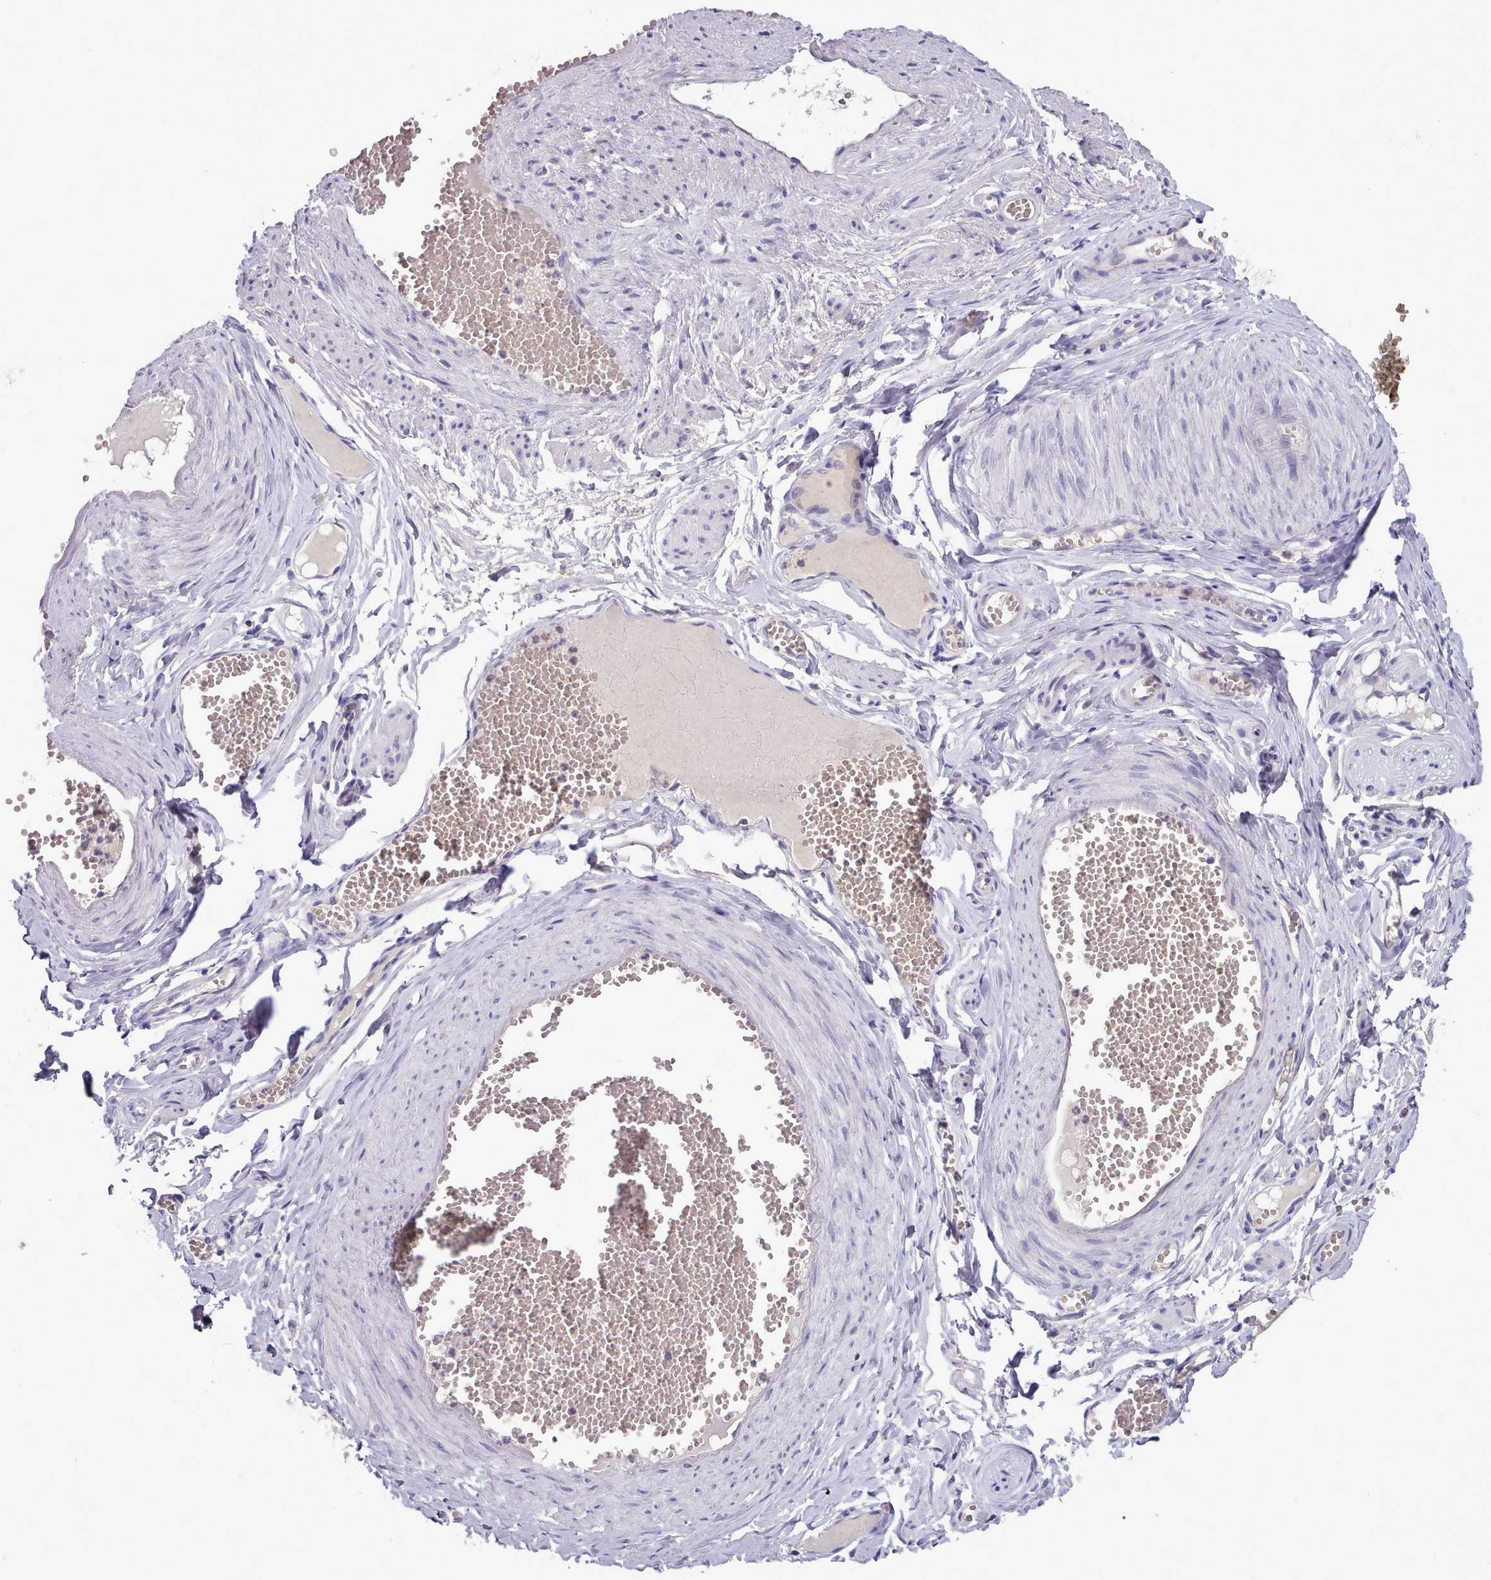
{"staining": {"intensity": "negative", "quantity": "none", "location": "none"}, "tissue": "adipose tissue", "cell_type": "Adipocytes", "image_type": "normal", "snomed": [{"axis": "morphology", "description": "Normal tissue, NOS"}, {"axis": "topography", "description": "Smooth muscle"}, {"axis": "topography", "description": "Peripheral nerve tissue"}], "caption": "This is an immunohistochemistry (IHC) photomicrograph of unremarkable adipose tissue. There is no positivity in adipocytes.", "gene": "KCTD16", "patient": {"sex": "female", "age": 39}}